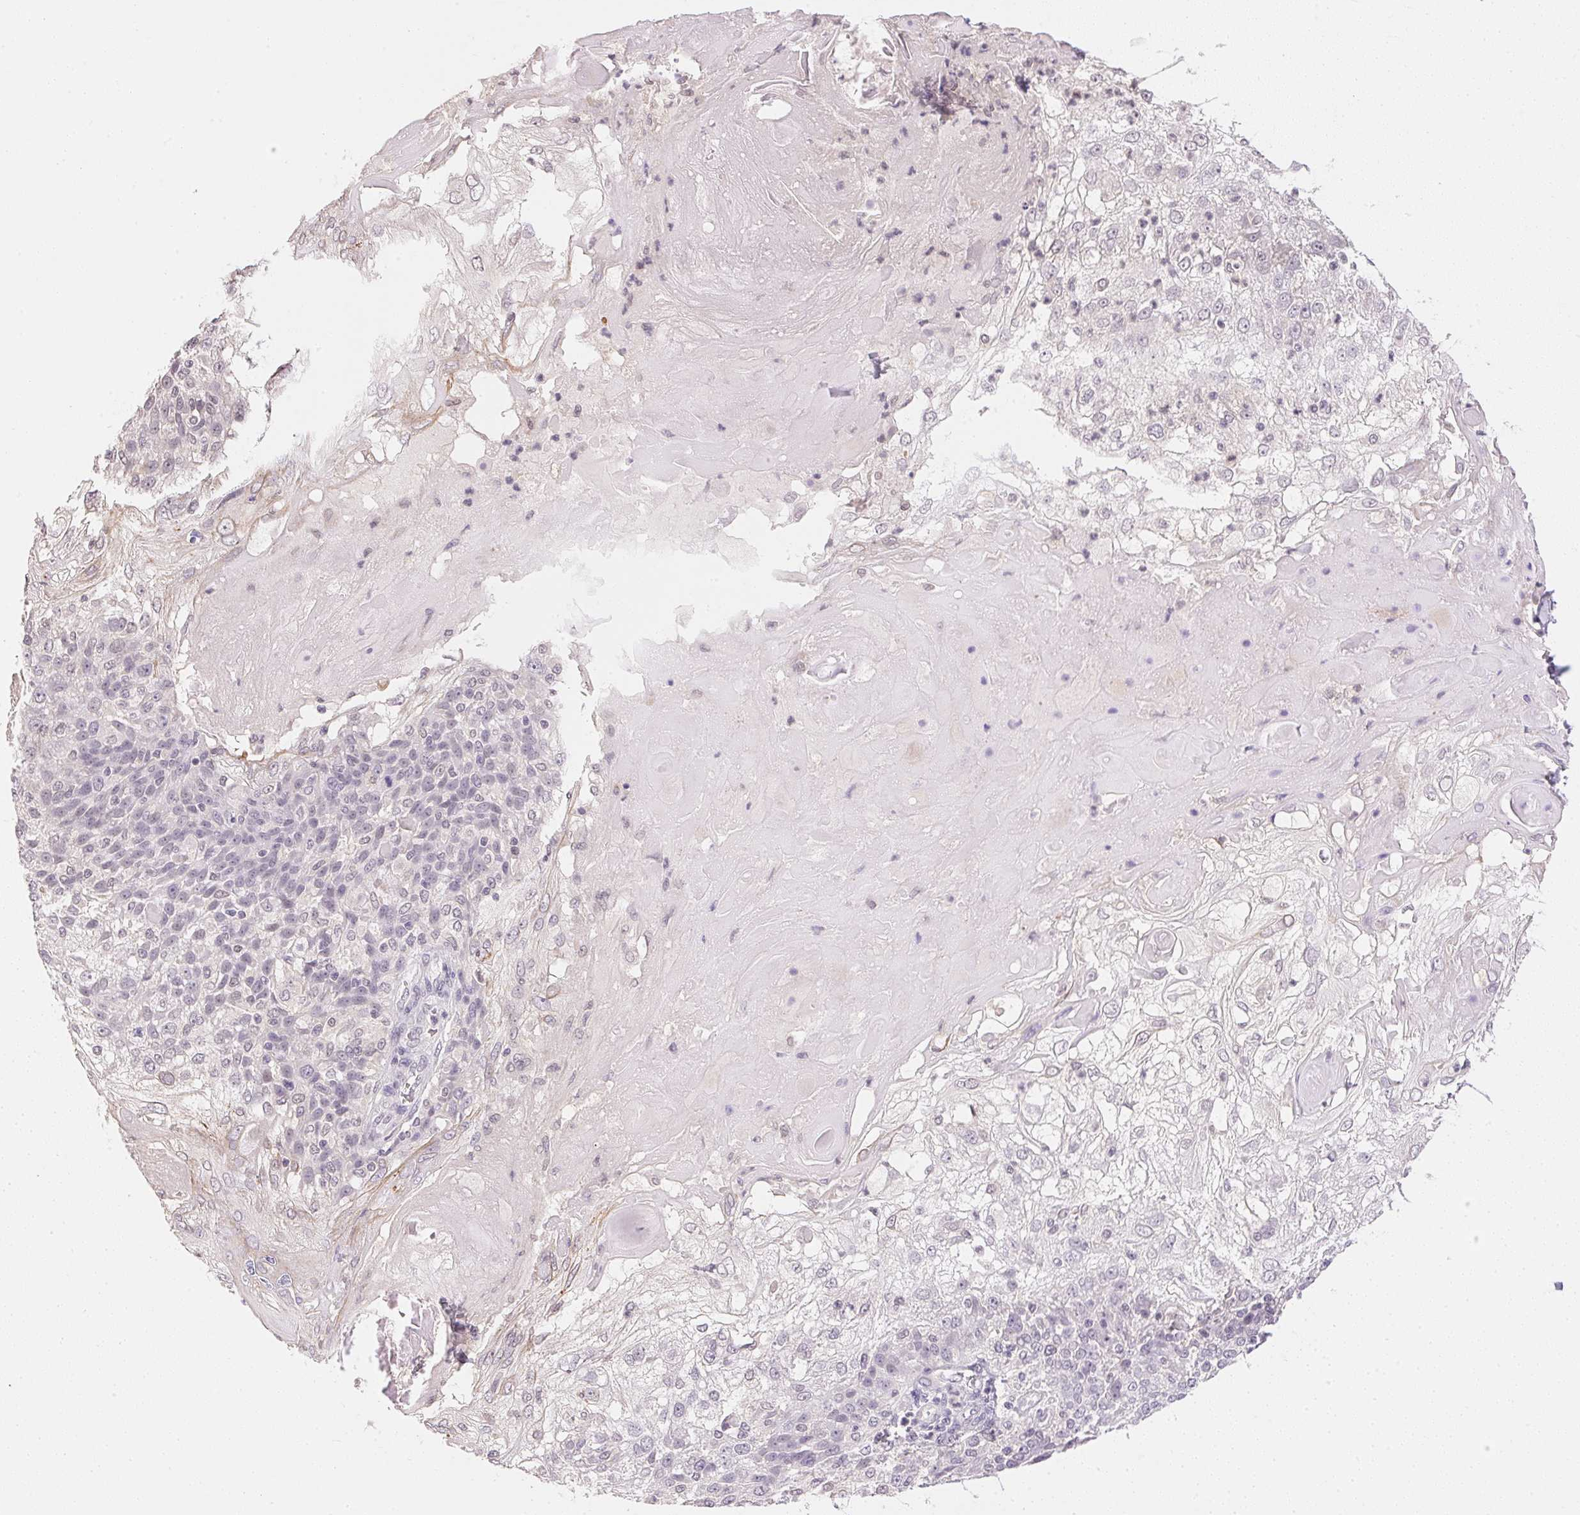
{"staining": {"intensity": "negative", "quantity": "none", "location": "none"}, "tissue": "skin cancer", "cell_type": "Tumor cells", "image_type": "cancer", "snomed": [{"axis": "morphology", "description": "Normal tissue, NOS"}, {"axis": "morphology", "description": "Squamous cell carcinoma, NOS"}, {"axis": "topography", "description": "Skin"}], "caption": "The micrograph reveals no significant positivity in tumor cells of skin cancer.", "gene": "FNDC4", "patient": {"sex": "female", "age": 83}}